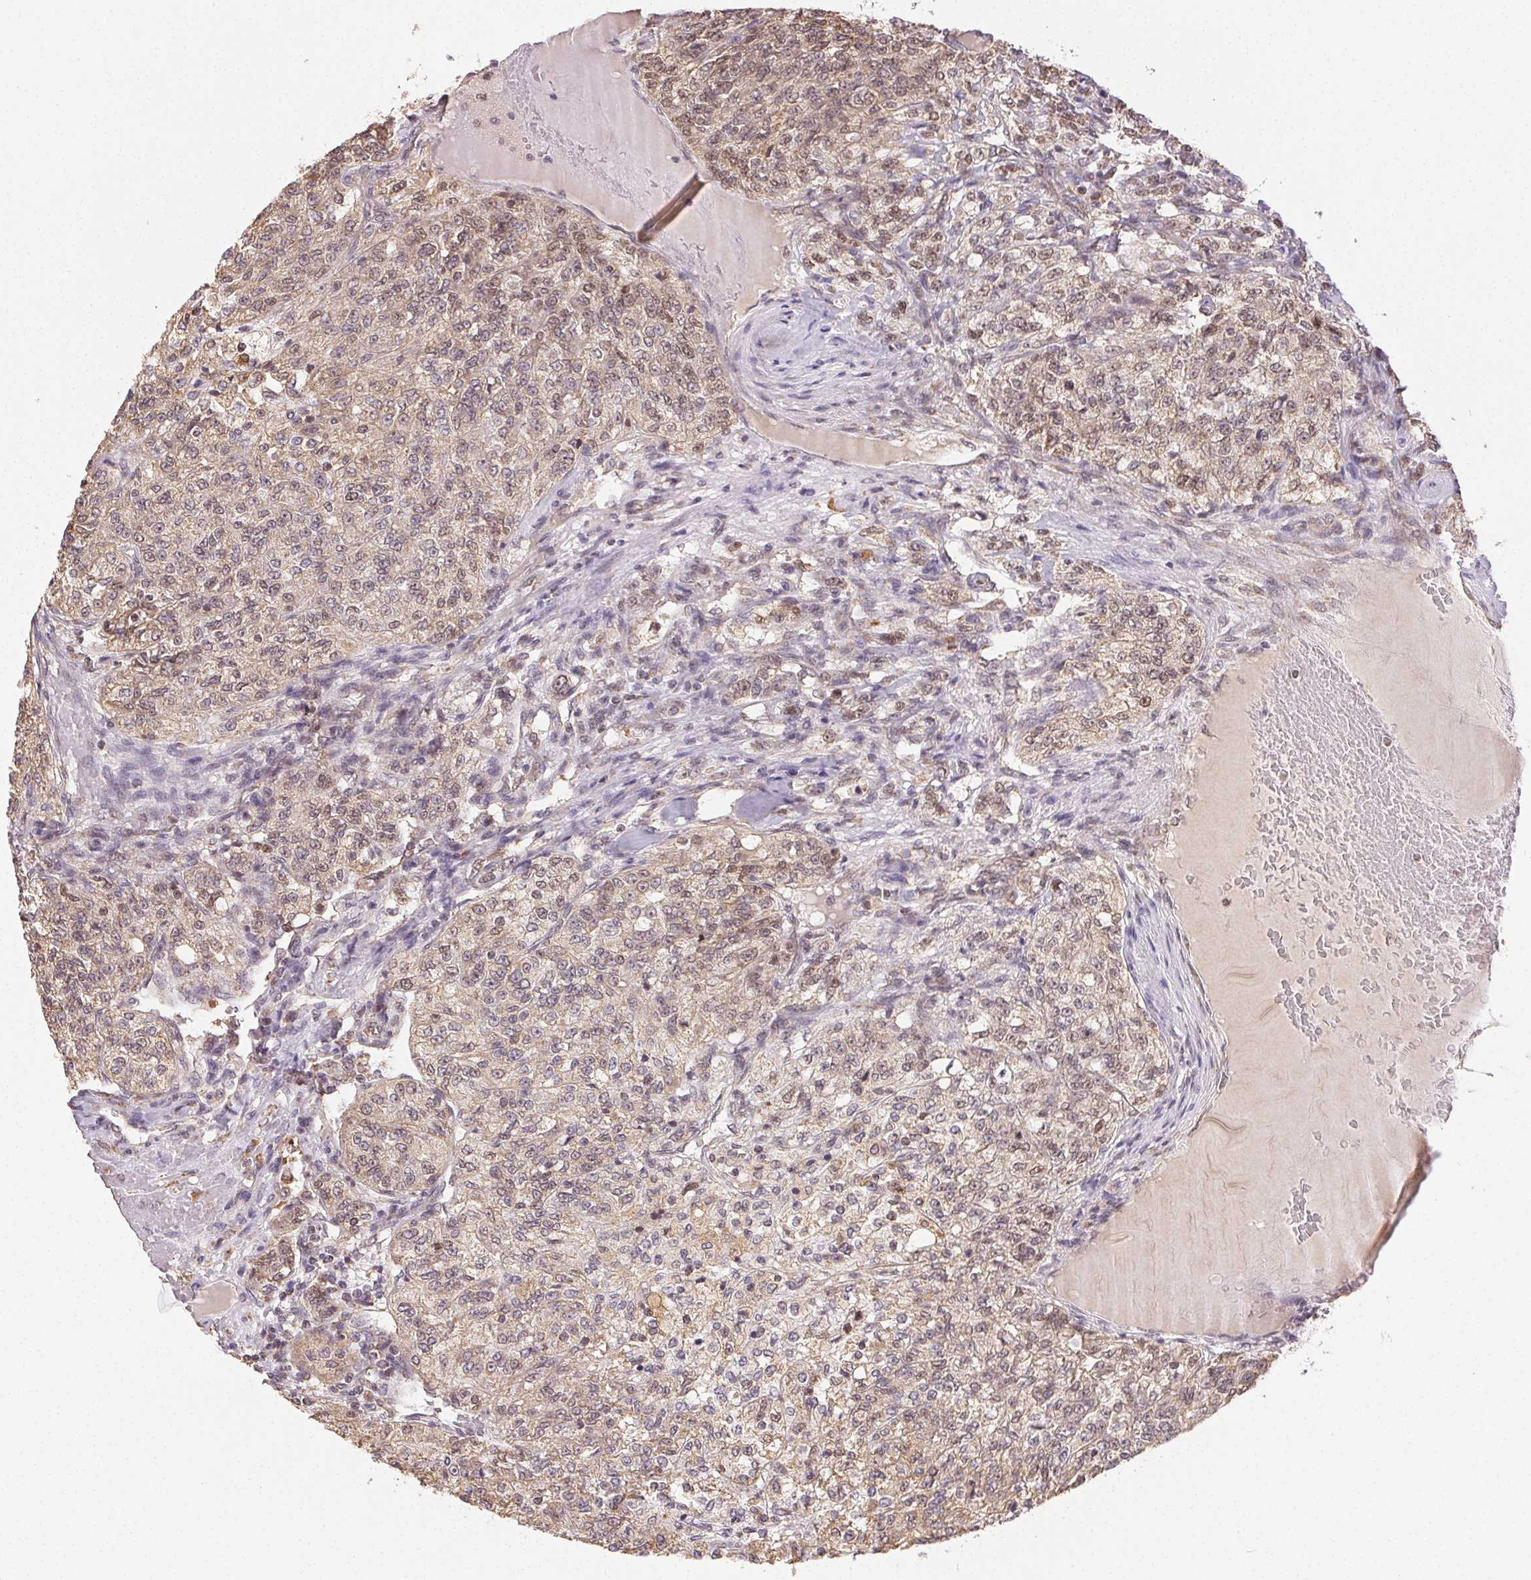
{"staining": {"intensity": "weak", "quantity": "25%-75%", "location": "cytoplasmic/membranous,nuclear"}, "tissue": "renal cancer", "cell_type": "Tumor cells", "image_type": "cancer", "snomed": [{"axis": "morphology", "description": "Adenocarcinoma, NOS"}, {"axis": "topography", "description": "Kidney"}], "caption": "Immunohistochemistry (IHC) of human renal cancer shows low levels of weak cytoplasmic/membranous and nuclear positivity in approximately 25%-75% of tumor cells.", "gene": "PIWIL4", "patient": {"sex": "female", "age": 63}}